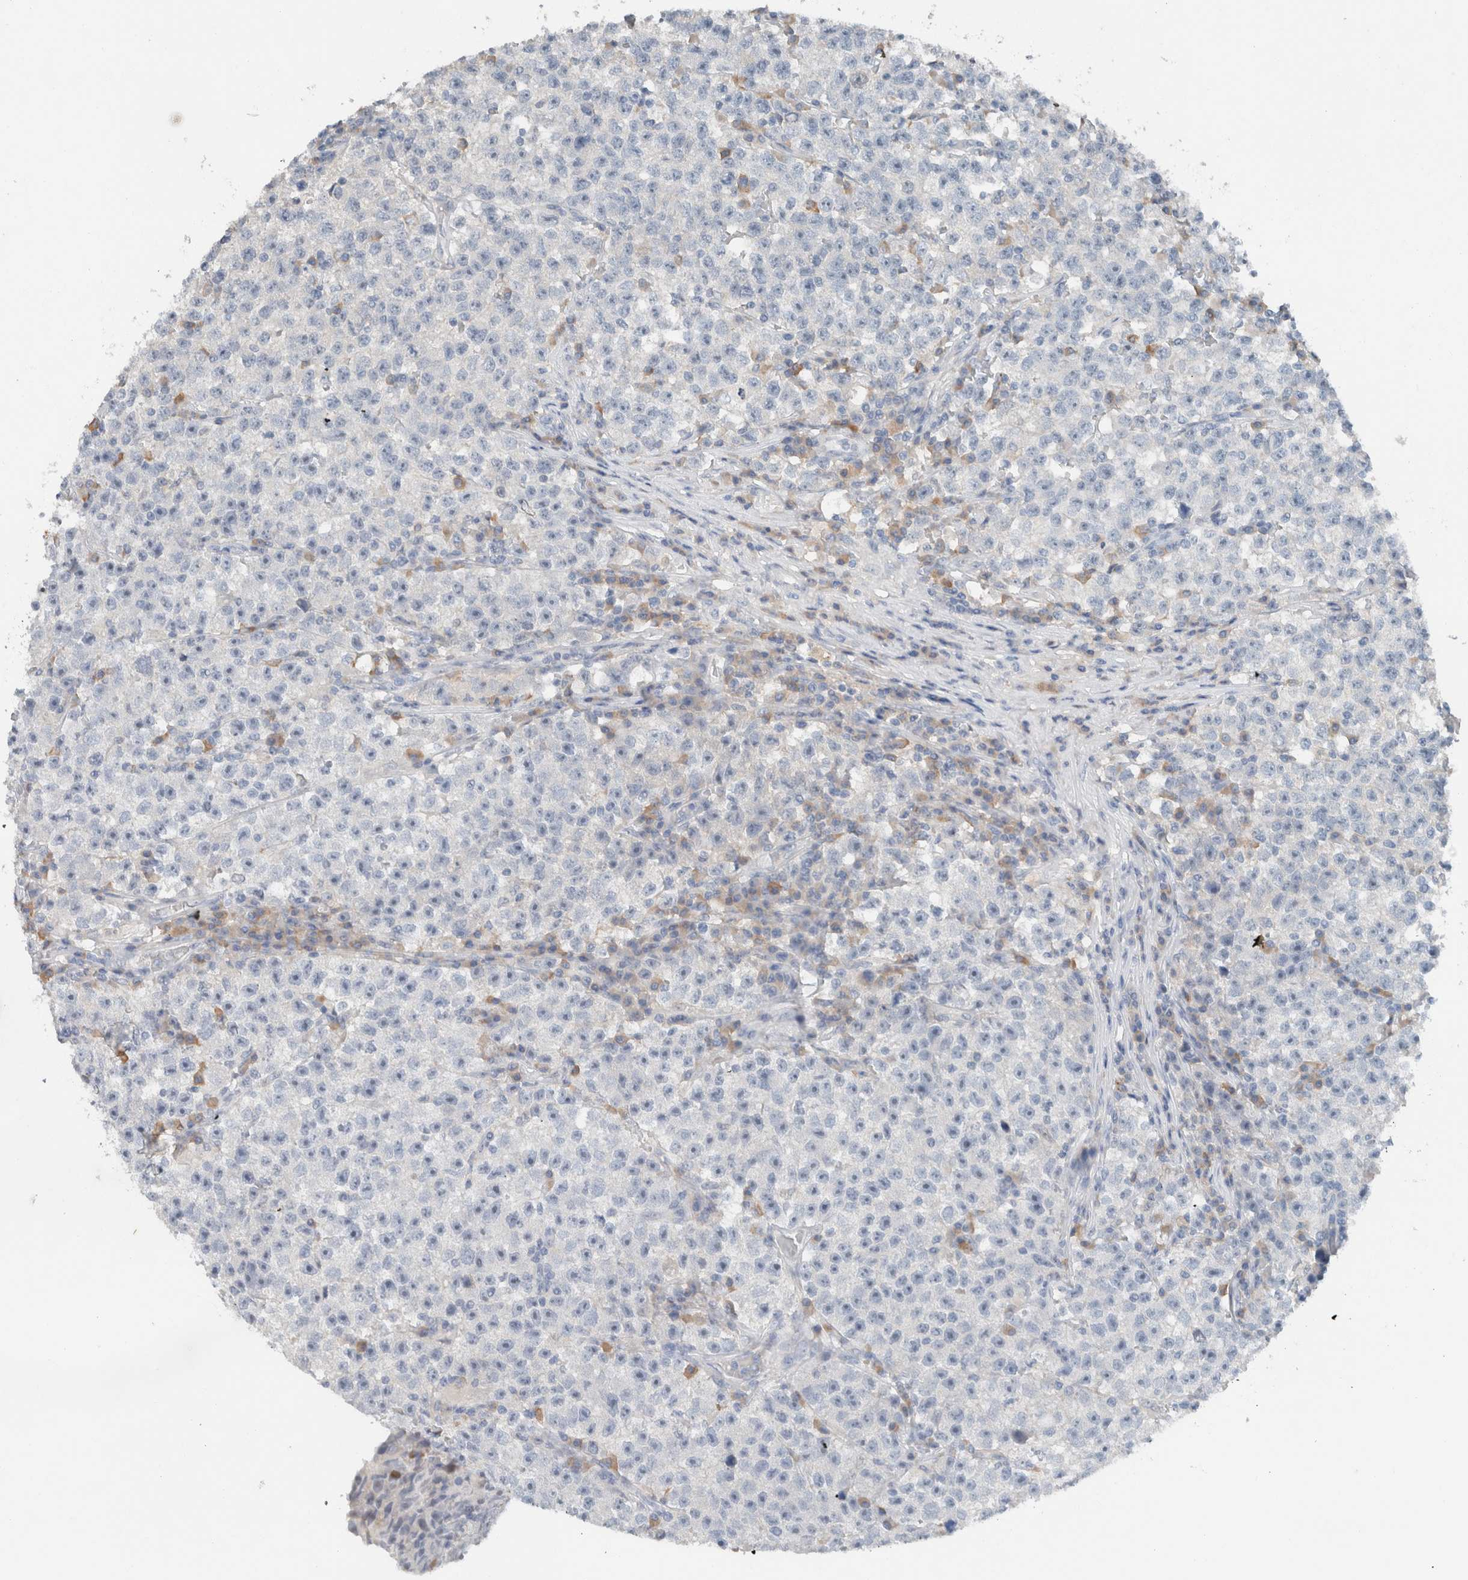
{"staining": {"intensity": "negative", "quantity": "none", "location": "none"}, "tissue": "testis cancer", "cell_type": "Tumor cells", "image_type": "cancer", "snomed": [{"axis": "morphology", "description": "Seminoma, NOS"}, {"axis": "topography", "description": "Testis"}], "caption": "DAB (3,3'-diaminobenzidine) immunohistochemical staining of testis cancer shows no significant expression in tumor cells.", "gene": "DUOX1", "patient": {"sex": "male", "age": 22}}